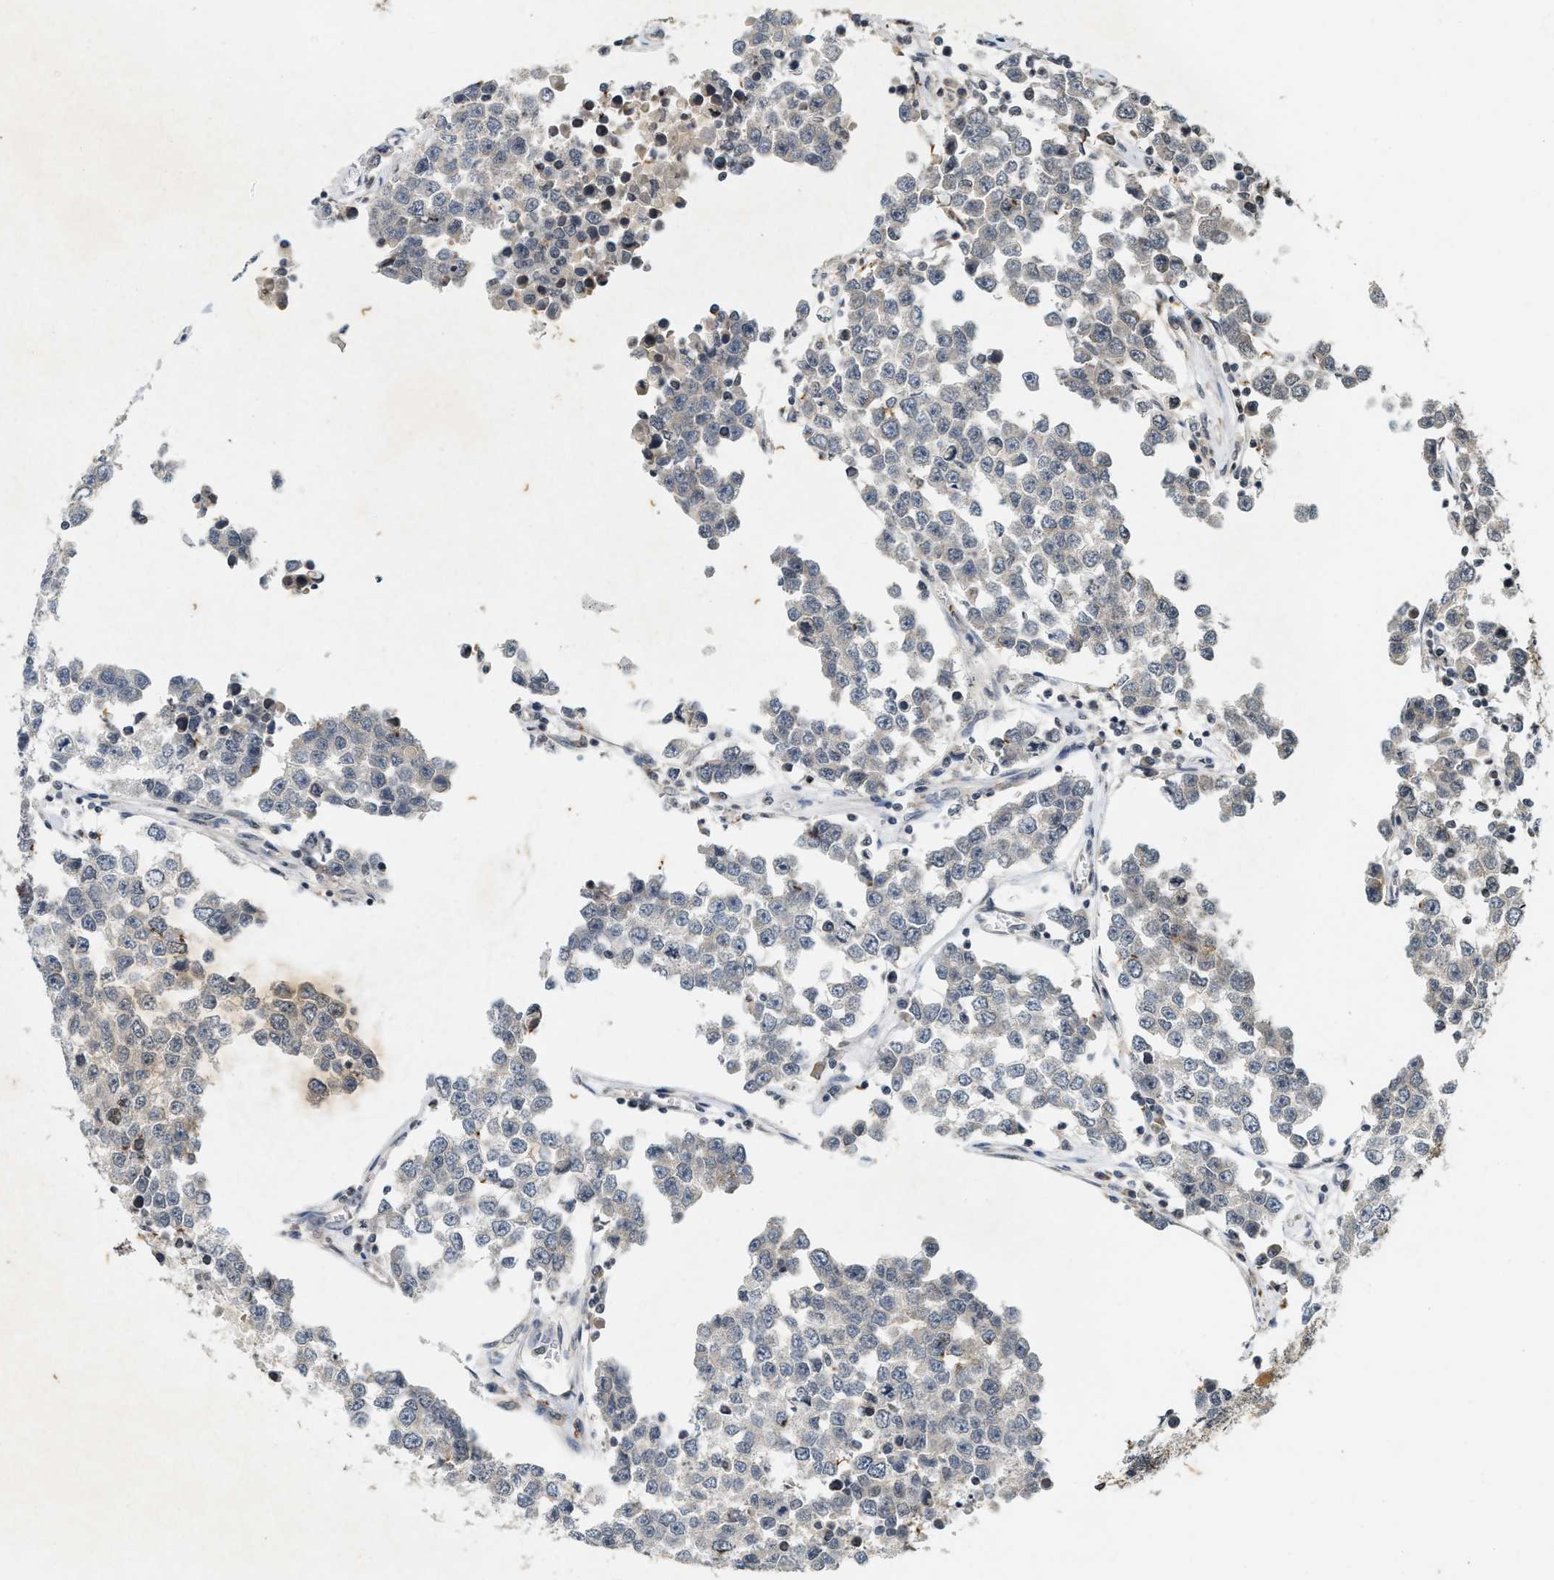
{"staining": {"intensity": "negative", "quantity": "none", "location": "none"}, "tissue": "testis cancer", "cell_type": "Tumor cells", "image_type": "cancer", "snomed": [{"axis": "morphology", "description": "Seminoma, NOS"}, {"axis": "morphology", "description": "Carcinoma, Embryonal, NOS"}, {"axis": "topography", "description": "Testis"}], "caption": "Histopathology image shows no protein expression in tumor cells of testis embryonal carcinoma tissue.", "gene": "KIF21A", "patient": {"sex": "male", "age": 52}}